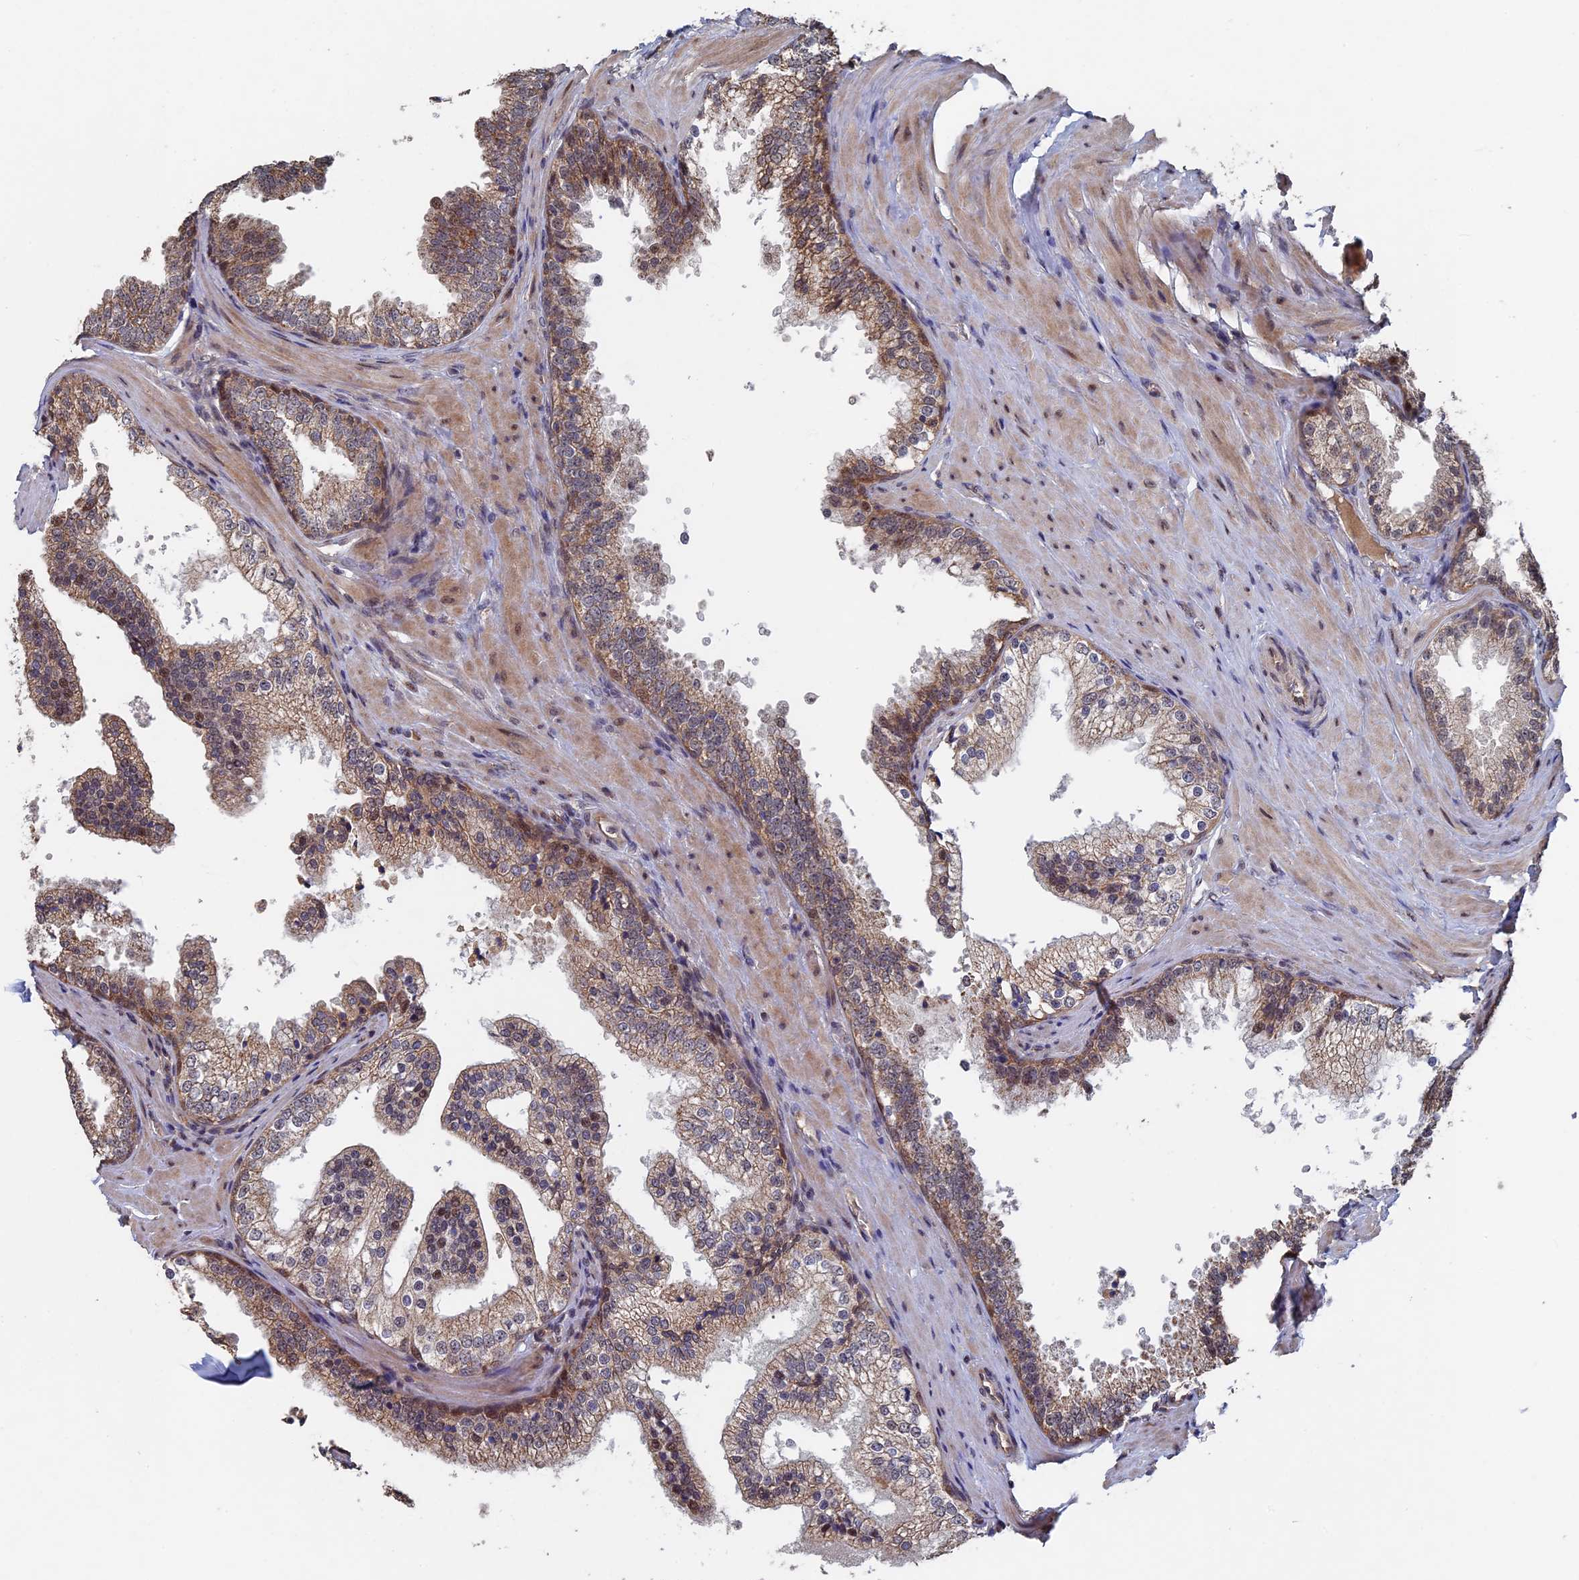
{"staining": {"intensity": "moderate", "quantity": "25%-75%", "location": "cytoplasmic/membranous,nuclear"}, "tissue": "prostate", "cell_type": "Glandular cells", "image_type": "normal", "snomed": [{"axis": "morphology", "description": "Normal tissue, NOS"}, {"axis": "topography", "description": "Prostate"}], "caption": "High-power microscopy captured an IHC micrograph of normal prostate, revealing moderate cytoplasmic/membranous,nuclear expression in about 25%-75% of glandular cells.", "gene": "KIAA1328", "patient": {"sex": "male", "age": 60}}